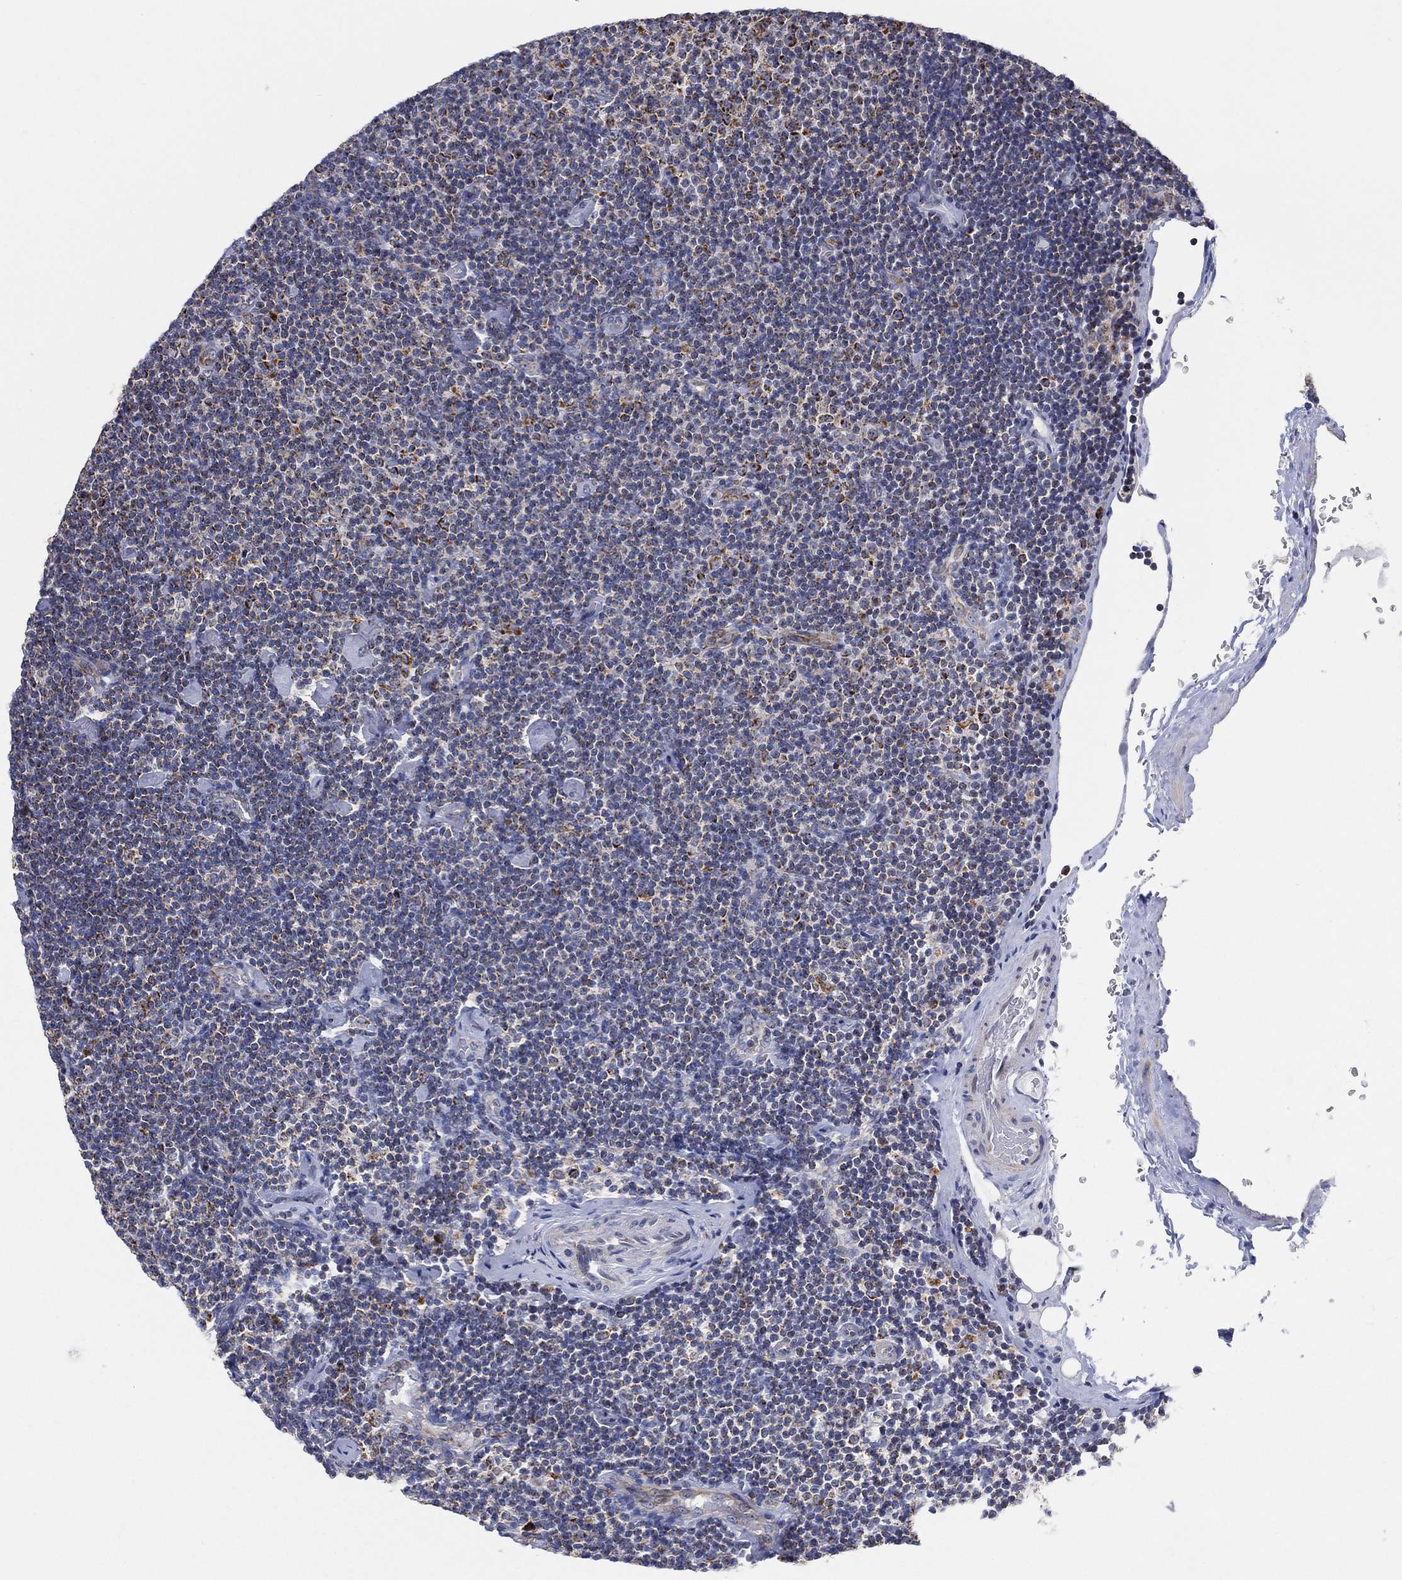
{"staining": {"intensity": "moderate", "quantity": "<25%", "location": "cytoplasmic/membranous"}, "tissue": "lymphoma", "cell_type": "Tumor cells", "image_type": "cancer", "snomed": [{"axis": "morphology", "description": "Malignant lymphoma, non-Hodgkin's type, Low grade"}, {"axis": "topography", "description": "Lymph node"}], "caption": "Lymphoma stained with DAB (3,3'-diaminobenzidine) immunohistochemistry exhibits low levels of moderate cytoplasmic/membranous positivity in about <25% of tumor cells.", "gene": "GCAT", "patient": {"sex": "male", "age": 81}}